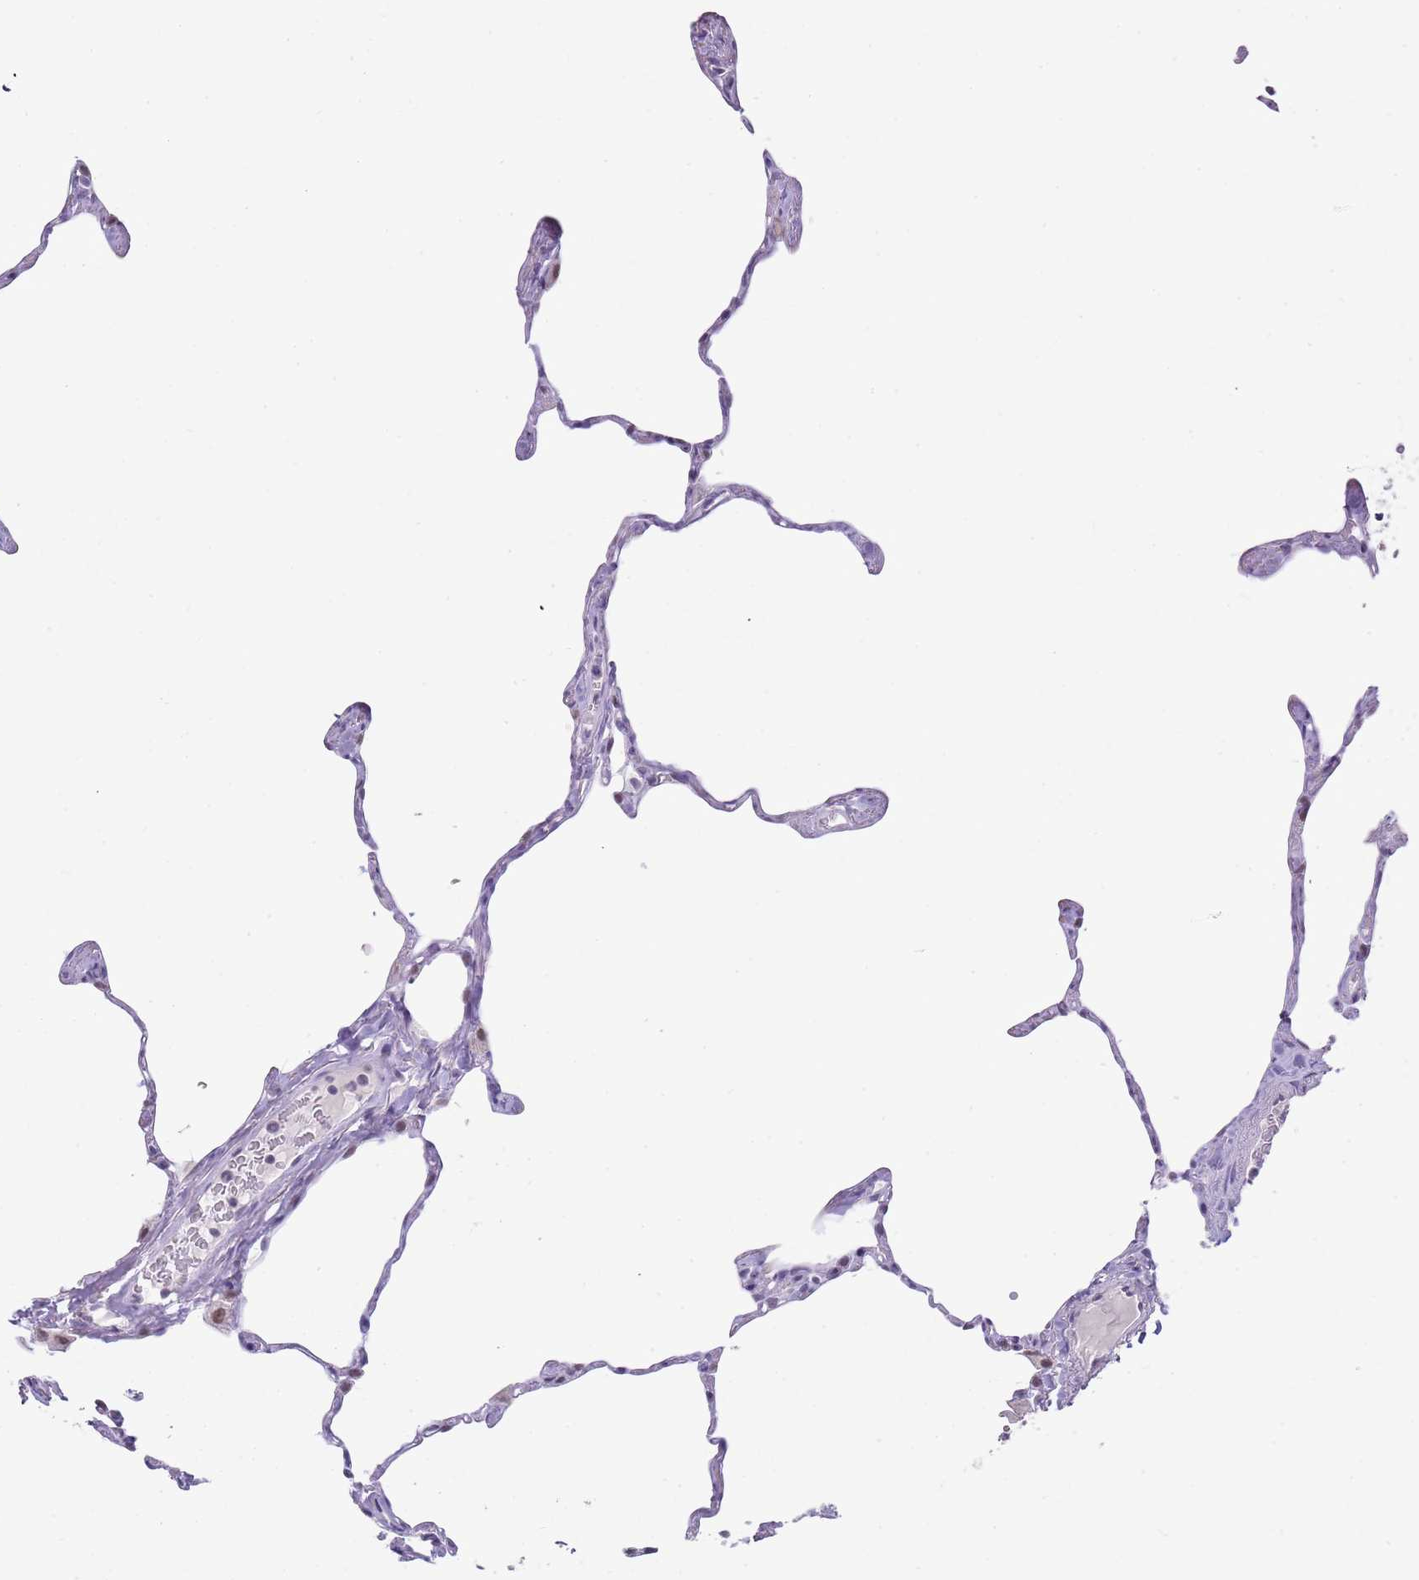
{"staining": {"intensity": "negative", "quantity": "none", "location": "none"}, "tissue": "lung", "cell_type": "Alveolar cells", "image_type": "normal", "snomed": [{"axis": "morphology", "description": "Normal tissue, NOS"}, {"axis": "topography", "description": "Lung"}], "caption": "Human lung stained for a protein using IHC exhibits no expression in alveolar cells.", "gene": "SEPHS2", "patient": {"sex": "male", "age": 65}}